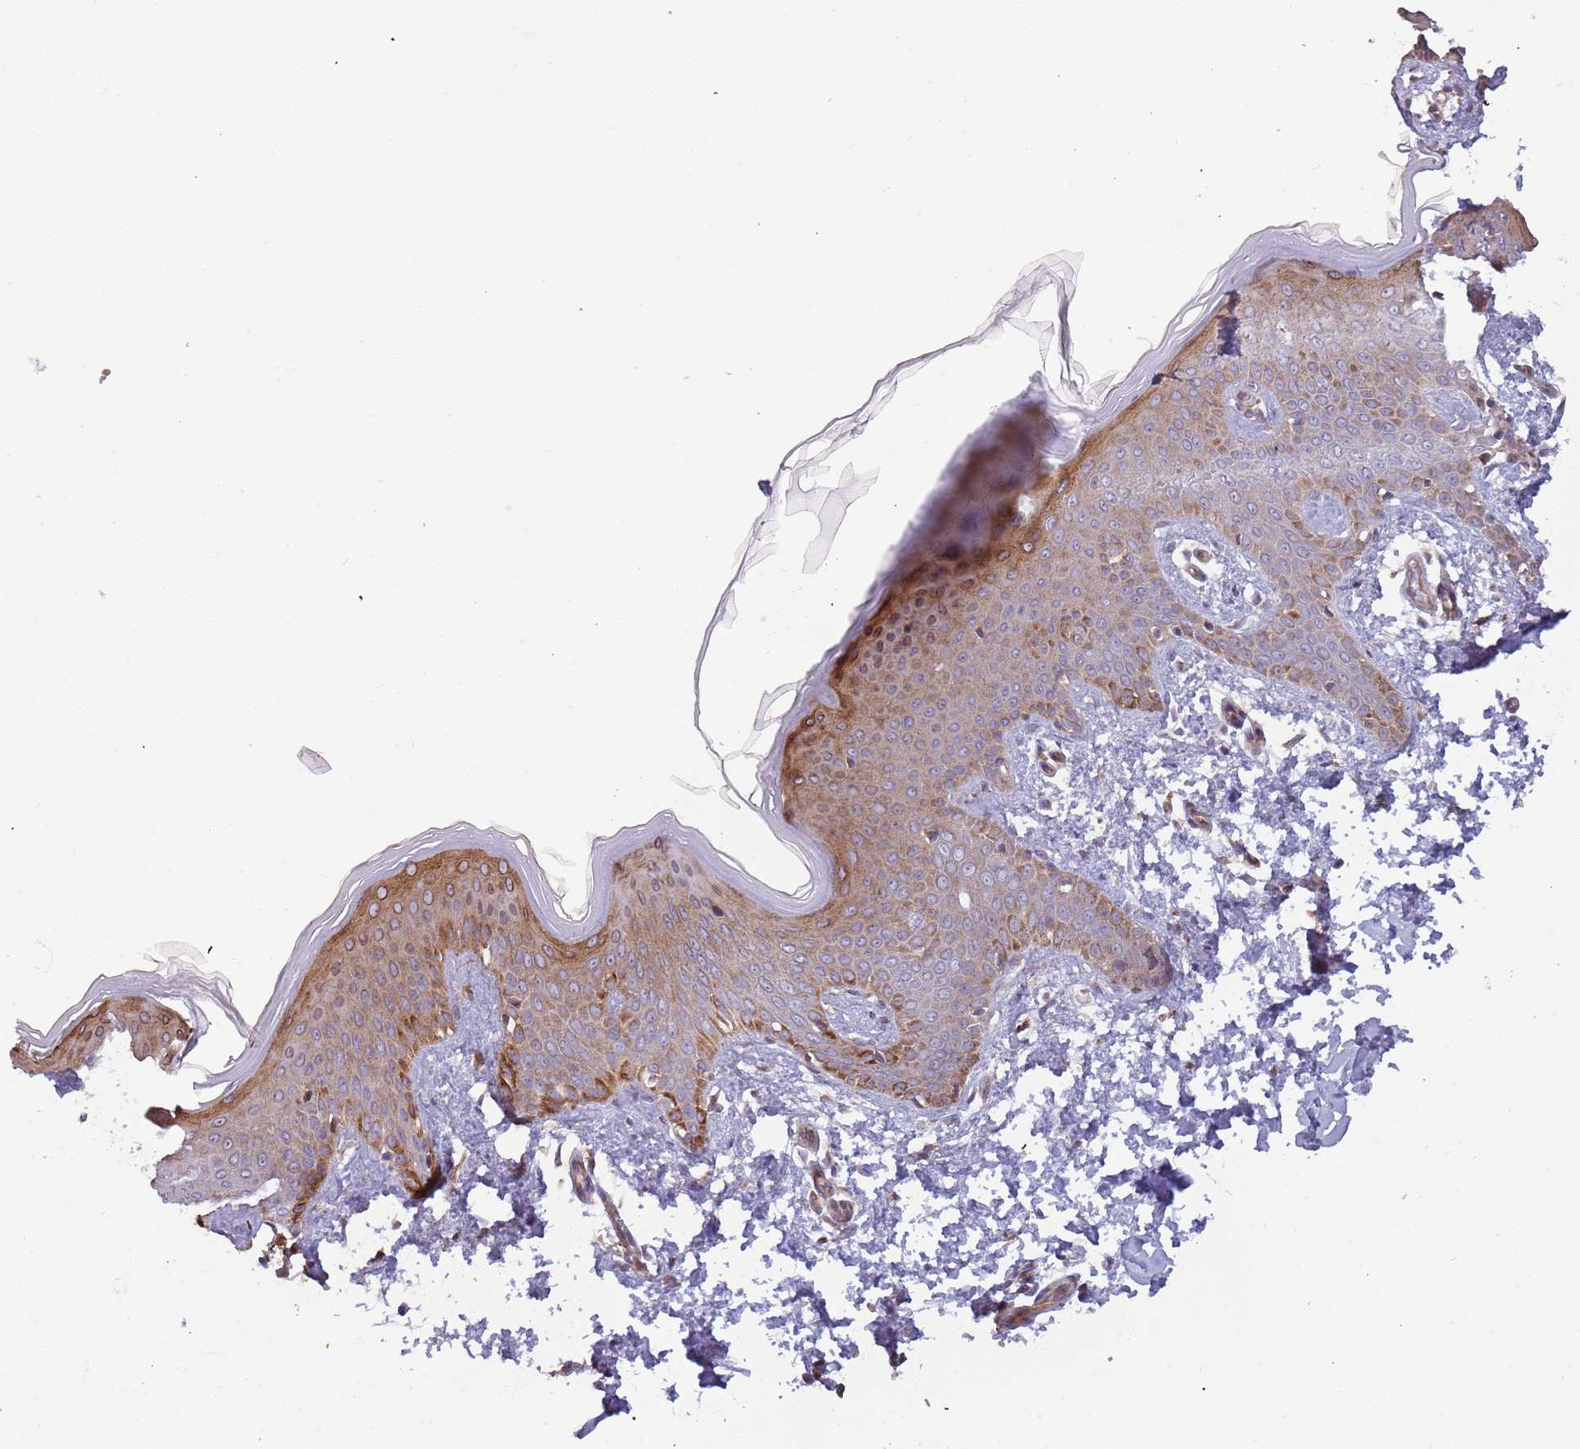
{"staining": {"intensity": "moderate", "quantity": "<25%", "location": "cytoplasmic/membranous"}, "tissue": "skin", "cell_type": "Fibroblasts", "image_type": "normal", "snomed": [{"axis": "morphology", "description": "Normal tissue, NOS"}, {"axis": "topography", "description": "Skin"}], "caption": "Immunohistochemical staining of benign human skin exhibits low levels of moderate cytoplasmic/membranous positivity in about <25% of fibroblasts.", "gene": "TRAPPC6B", "patient": {"sex": "male", "age": 36}}